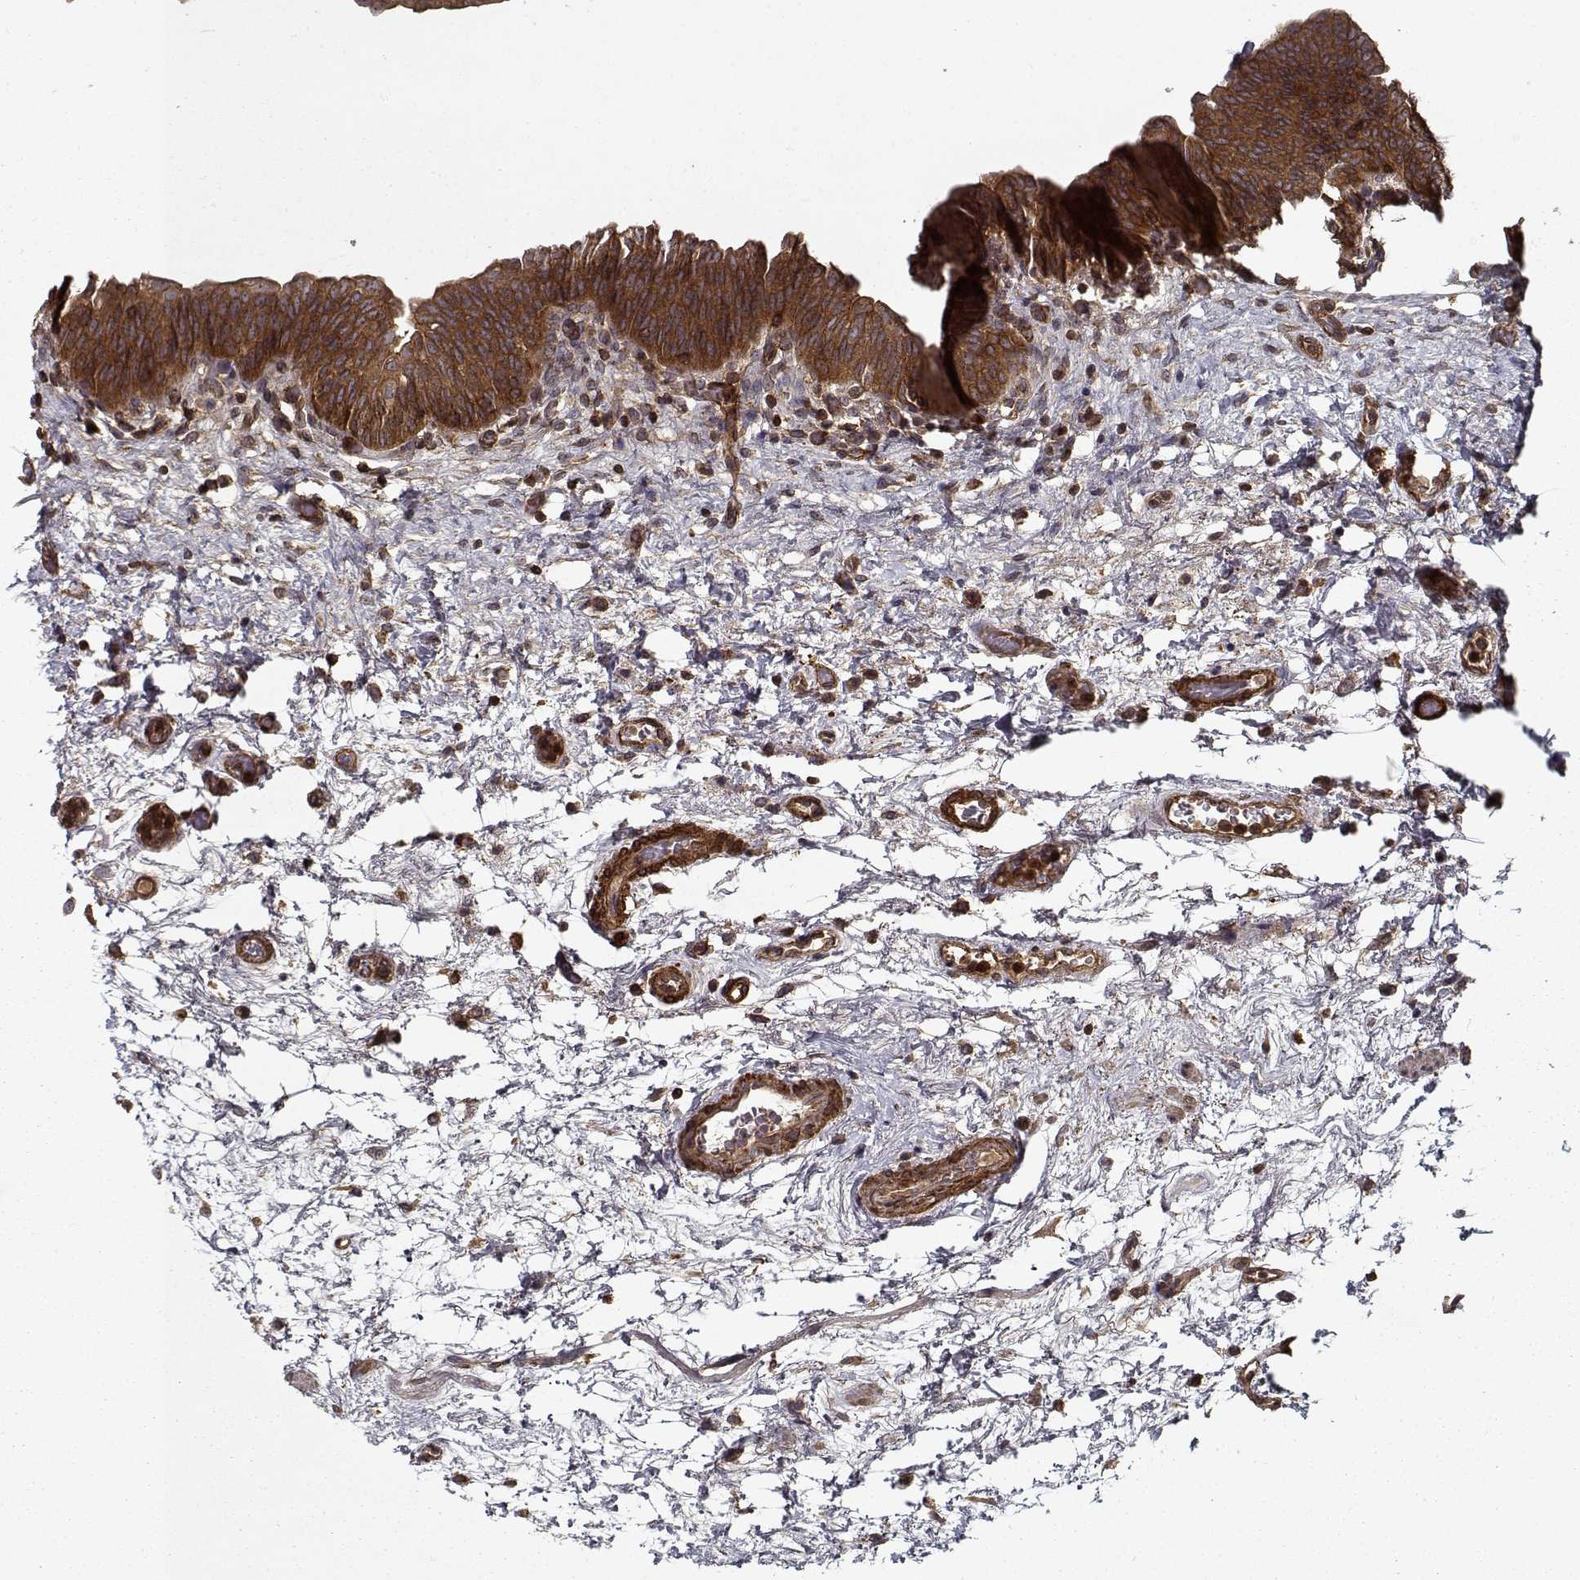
{"staining": {"intensity": "strong", "quantity": ">75%", "location": "cytoplasmic/membranous"}, "tissue": "urinary bladder", "cell_type": "Urothelial cells", "image_type": "normal", "snomed": [{"axis": "morphology", "description": "Normal tissue, NOS"}, {"axis": "topography", "description": "Urinary bladder"}], "caption": "An immunohistochemistry histopathology image of benign tissue is shown. Protein staining in brown labels strong cytoplasmic/membranous positivity in urinary bladder within urothelial cells.", "gene": "PPP1R12A", "patient": {"sex": "male", "age": 69}}